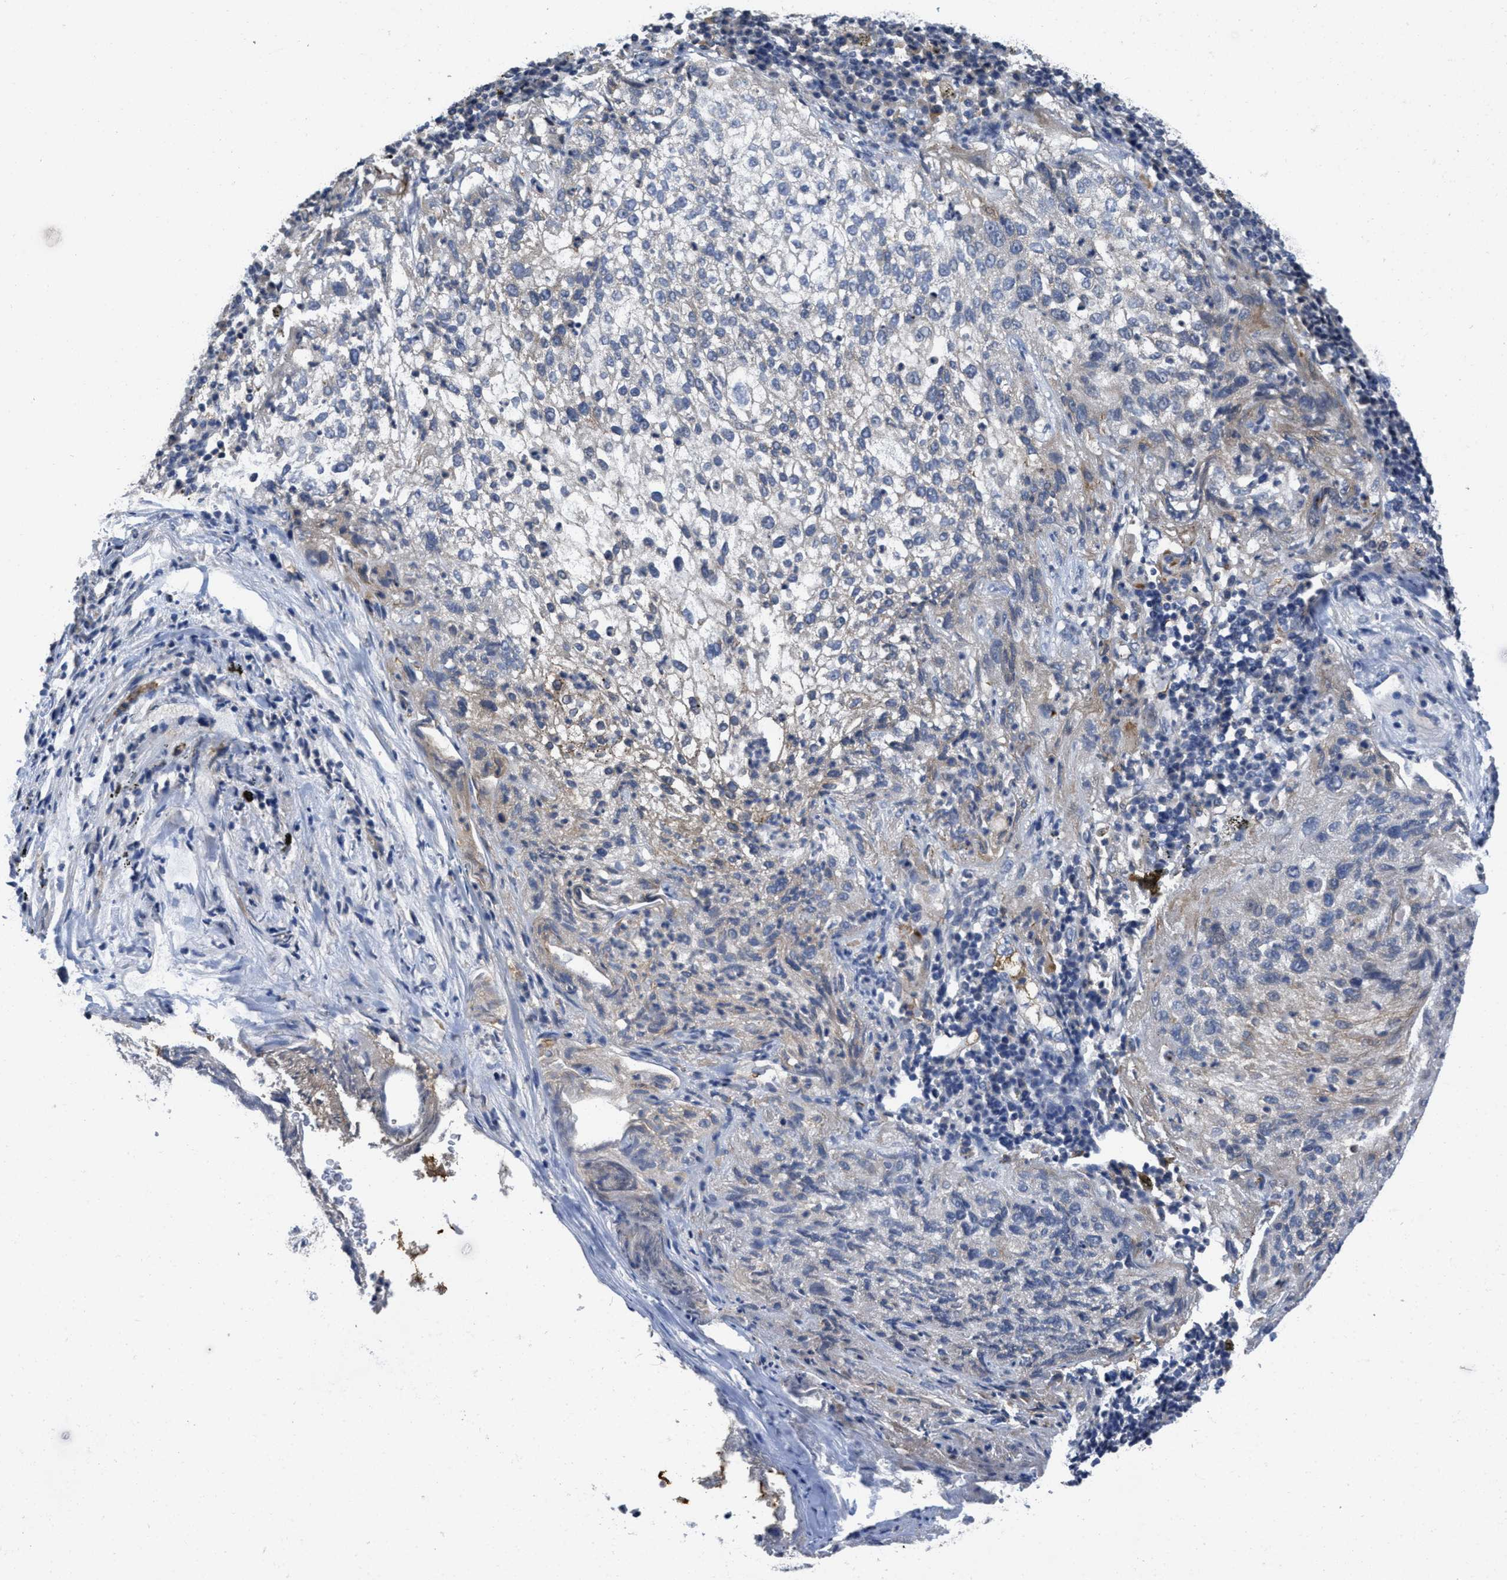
{"staining": {"intensity": "negative", "quantity": "none", "location": "none"}, "tissue": "lung cancer", "cell_type": "Tumor cells", "image_type": "cancer", "snomed": [{"axis": "morphology", "description": "Inflammation, NOS"}, {"axis": "morphology", "description": "Squamous cell carcinoma, NOS"}, {"axis": "topography", "description": "Lymph node"}, {"axis": "topography", "description": "Soft tissue"}, {"axis": "topography", "description": "Lung"}], "caption": "High power microscopy histopathology image of an IHC micrograph of lung cancer, revealing no significant positivity in tumor cells.", "gene": "ANGPT1", "patient": {"sex": "male", "age": 66}}